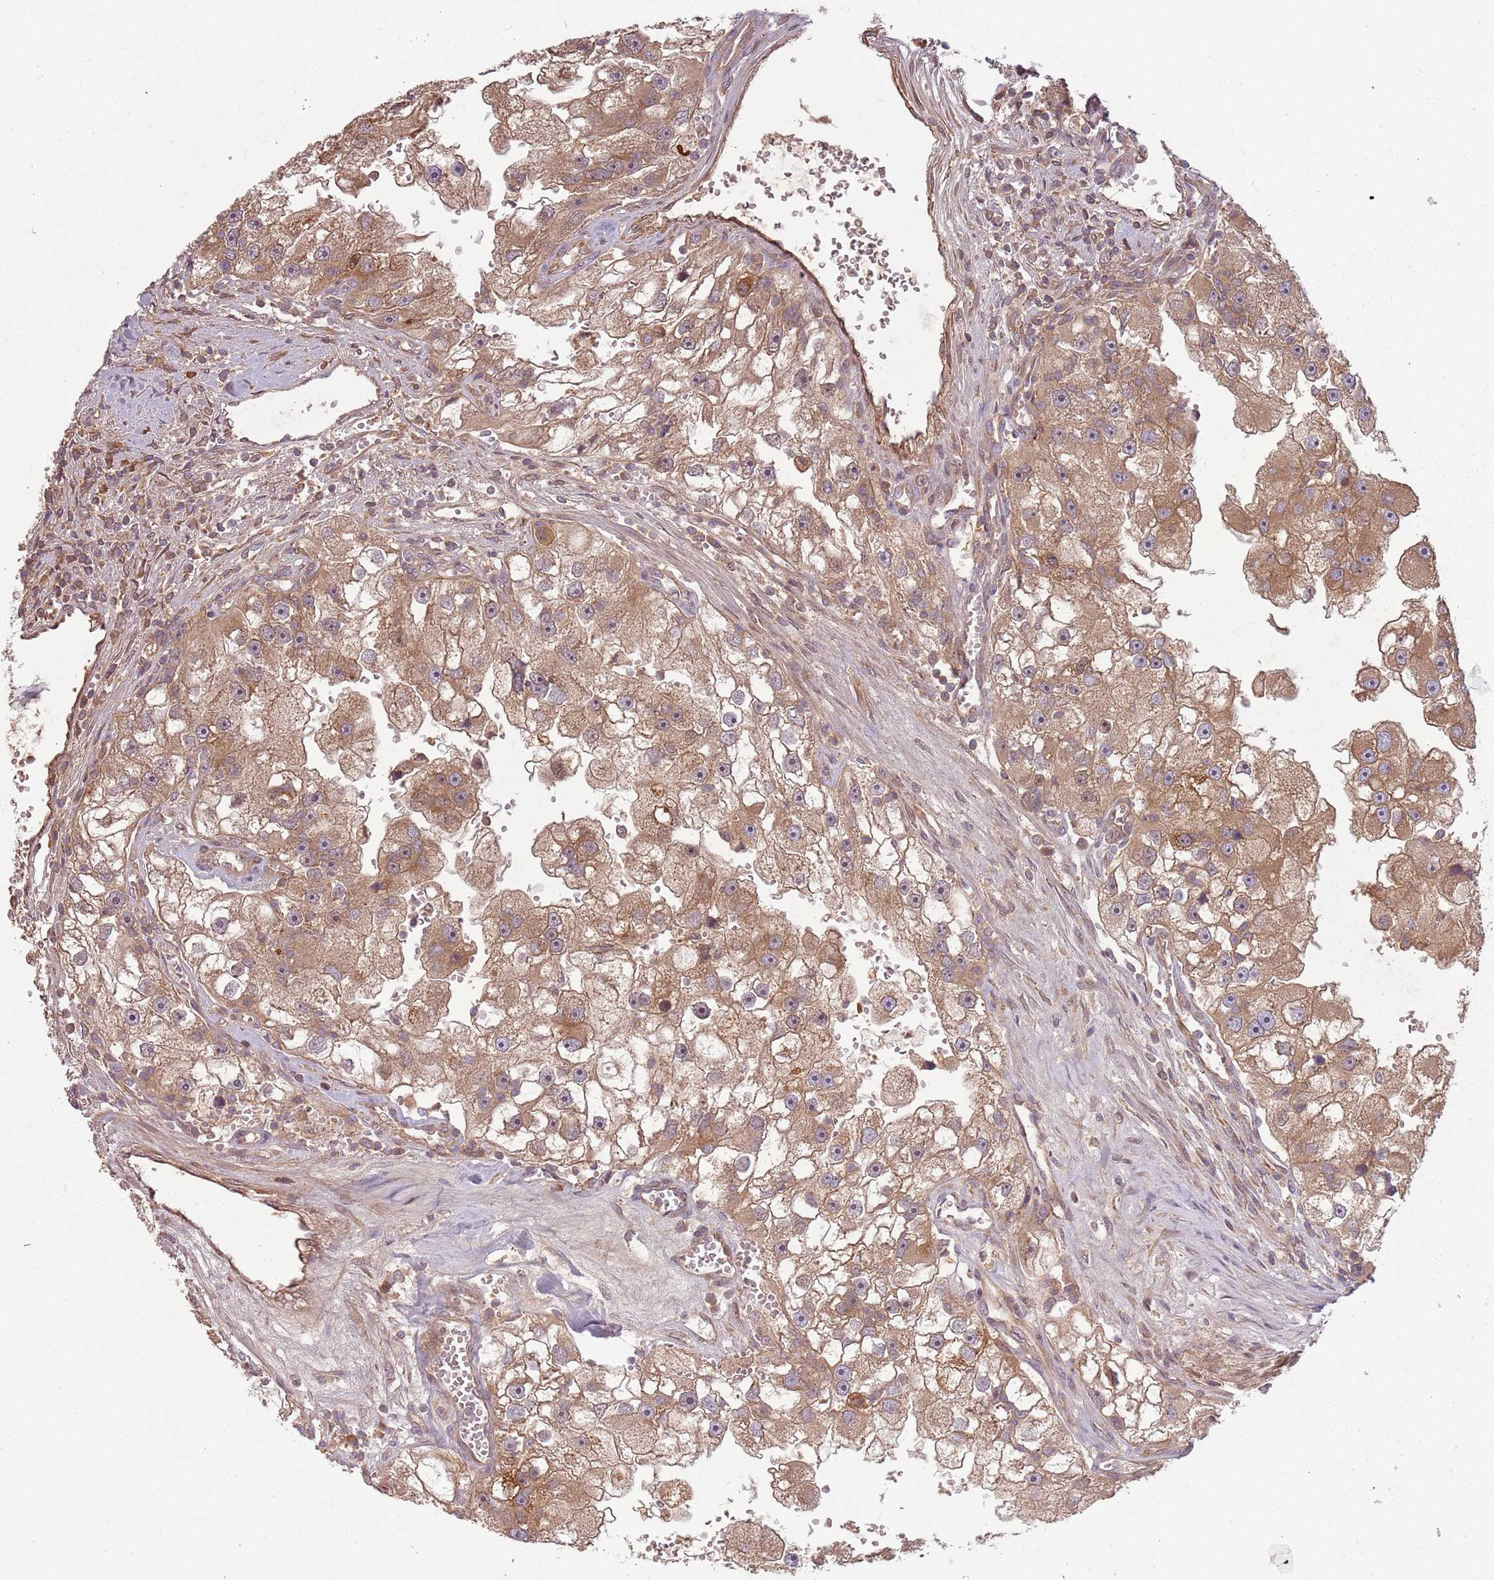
{"staining": {"intensity": "moderate", "quantity": ">75%", "location": "cytoplasmic/membranous"}, "tissue": "renal cancer", "cell_type": "Tumor cells", "image_type": "cancer", "snomed": [{"axis": "morphology", "description": "Adenocarcinoma, NOS"}, {"axis": "topography", "description": "Kidney"}], "caption": "Protein staining by IHC exhibits moderate cytoplasmic/membranous staining in about >75% of tumor cells in renal adenocarcinoma.", "gene": "RPL21", "patient": {"sex": "male", "age": 63}}